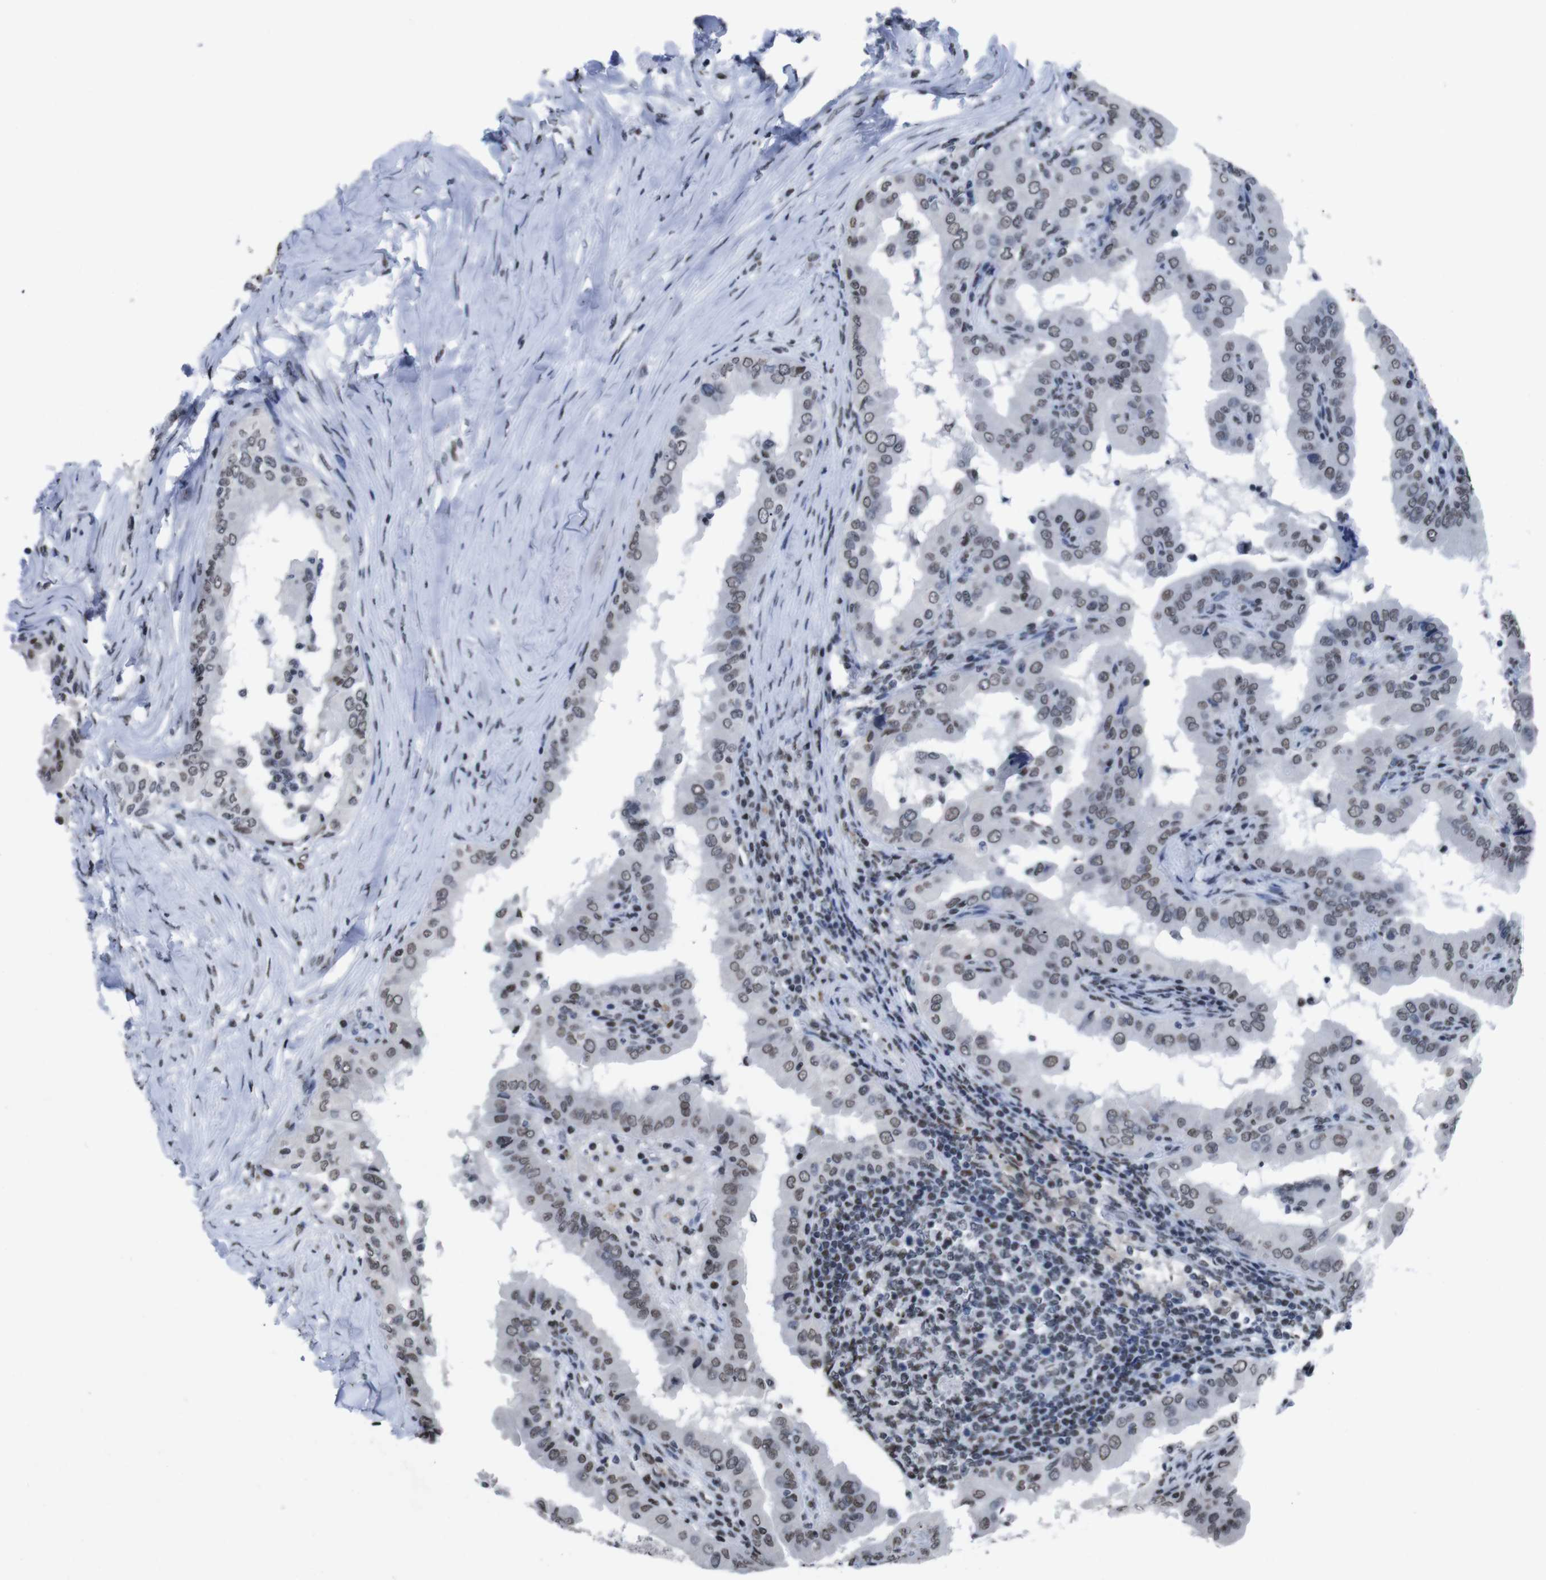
{"staining": {"intensity": "weak", "quantity": ">75%", "location": "nuclear"}, "tissue": "thyroid cancer", "cell_type": "Tumor cells", "image_type": "cancer", "snomed": [{"axis": "morphology", "description": "Papillary adenocarcinoma, NOS"}, {"axis": "topography", "description": "Thyroid gland"}], "caption": "Immunohistochemistry of human papillary adenocarcinoma (thyroid) demonstrates low levels of weak nuclear positivity in about >75% of tumor cells.", "gene": "PIP4P2", "patient": {"sex": "male", "age": 33}}